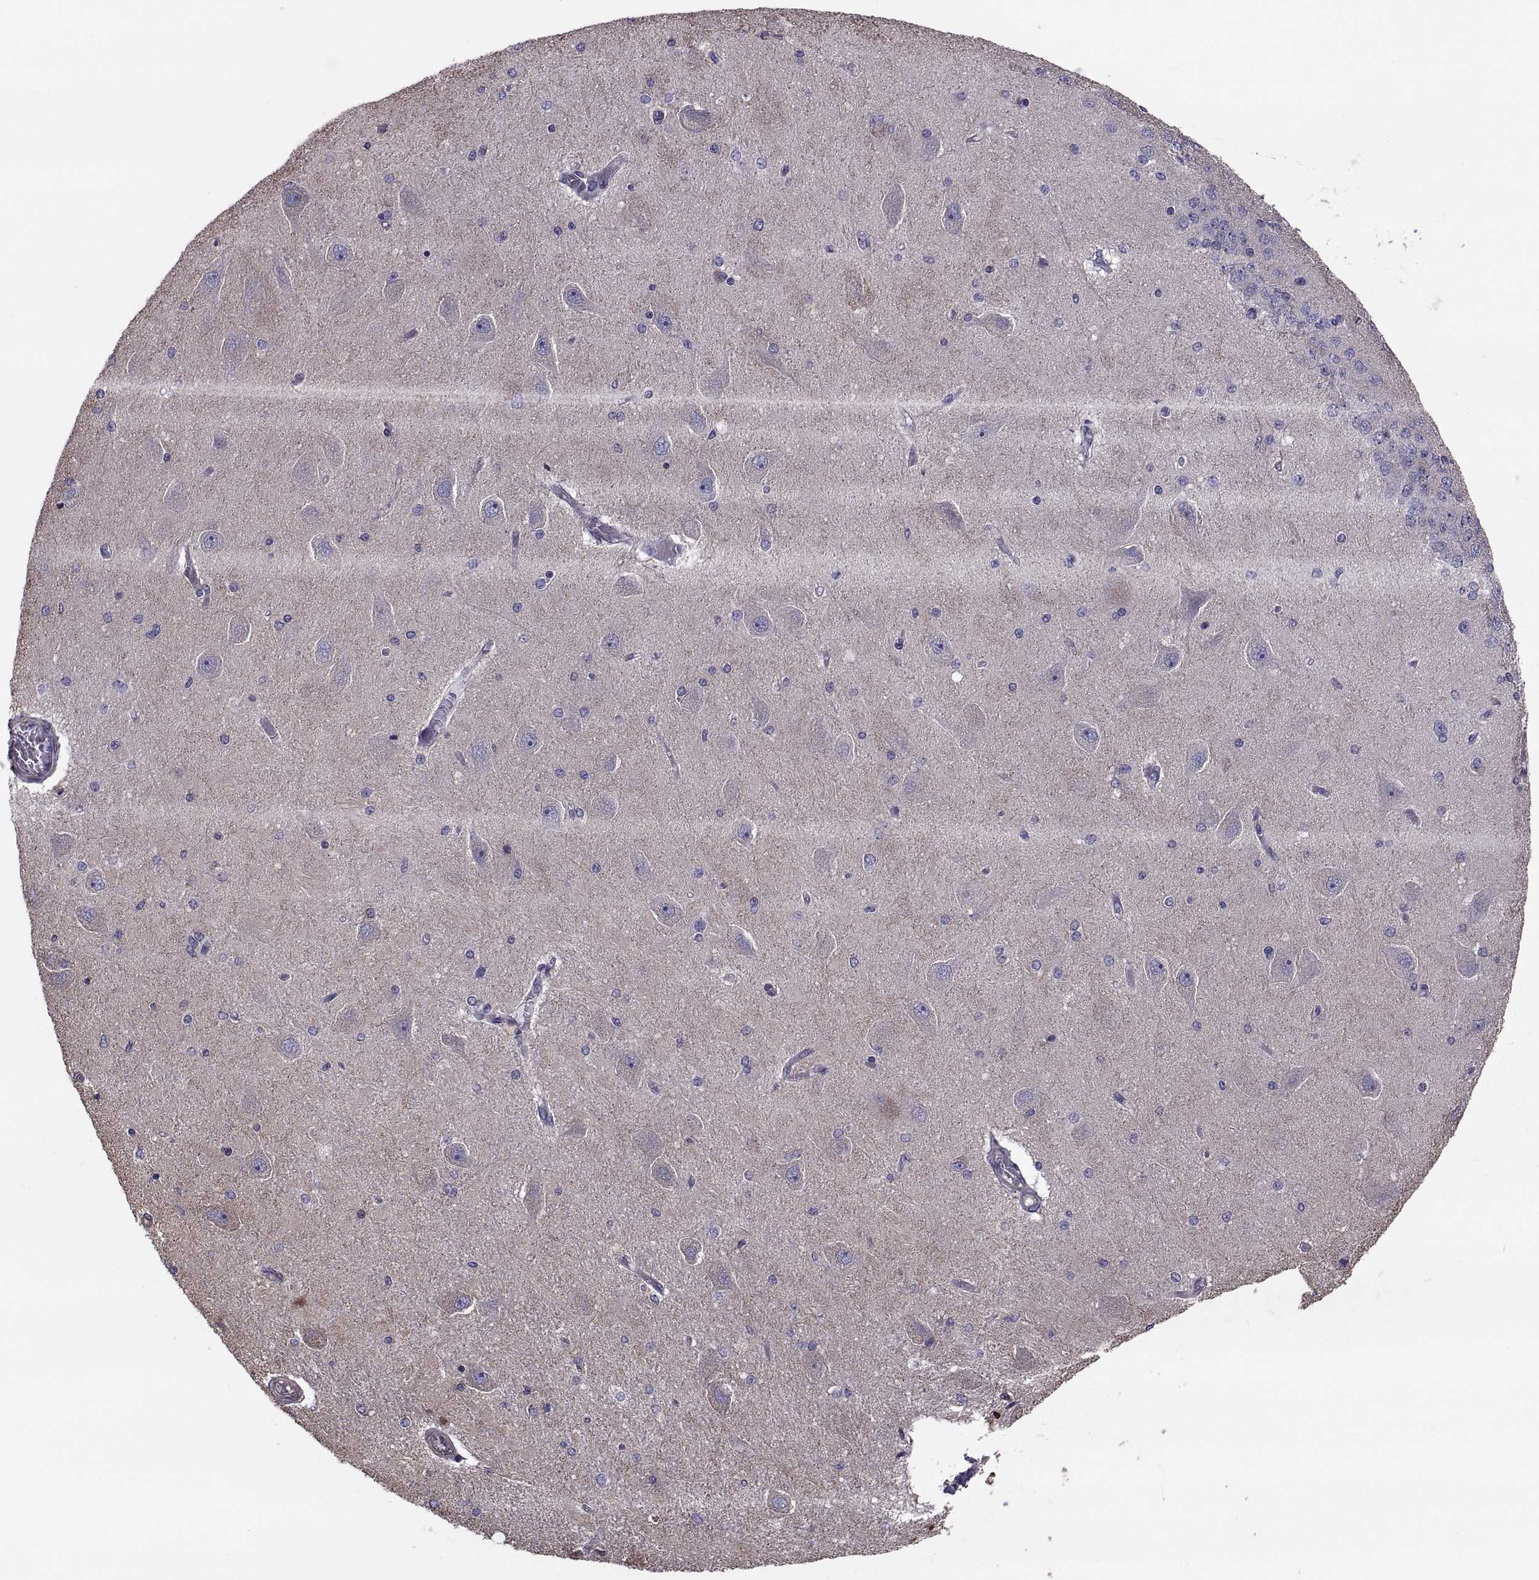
{"staining": {"intensity": "negative", "quantity": "none", "location": "none"}, "tissue": "hippocampus", "cell_type": "Glial cells", "image_type": "normal", "snomed": [{"axis": "morphology", "description": "Normal tissue, NOS"}, {"axis": "topography", "description": "Hippocampus"}], "caption": "High magnification brightfield microscopy of benign hippocampus stained with DAB (3,3'-diaminobenzidine) (brown) and counterstained with hematoxylin (blue): glial cells show no significant staining.", "gene": "ANO1", "patient": {"sex": "female", "age": 54}}